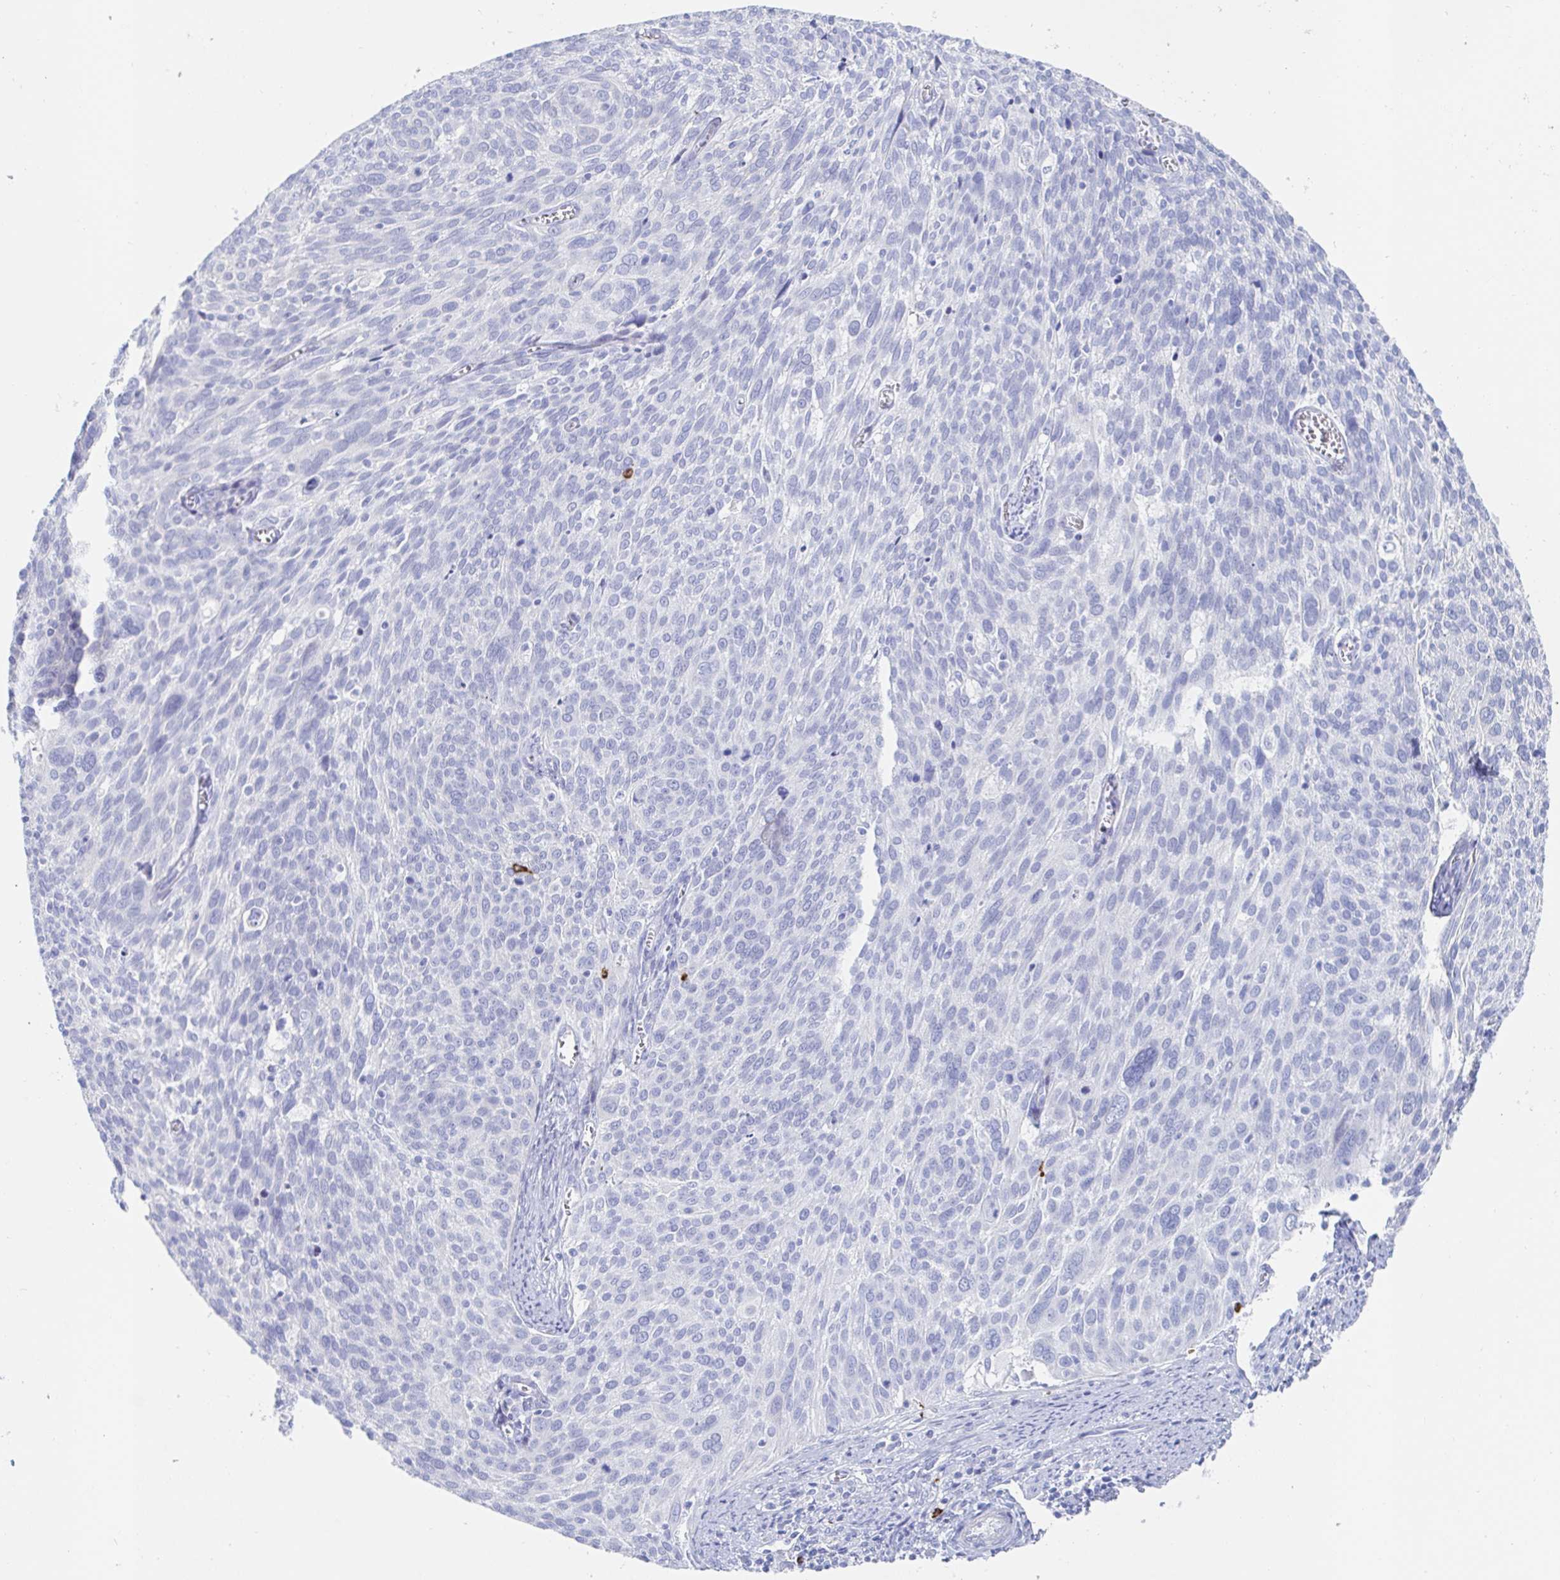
{"staining": {"intensity": "negative", "quantity": "none", "location": "none"}, "tissue": "cervical cancer", "cell_type": "Tumor cells", "image_type": "cancer", "snomed": [{"axis": "morphology", "description": "Squamous cell carcinoma, NOS"}, {"axis": "topography", "description": "Cervix"}], "caption": "A histopathology image of human squamous cell carcinoma (cervical) is negative for staining in tumor cells.", "gene": "PACSIN1", "patient": {"sex": "female", "age": 39}}